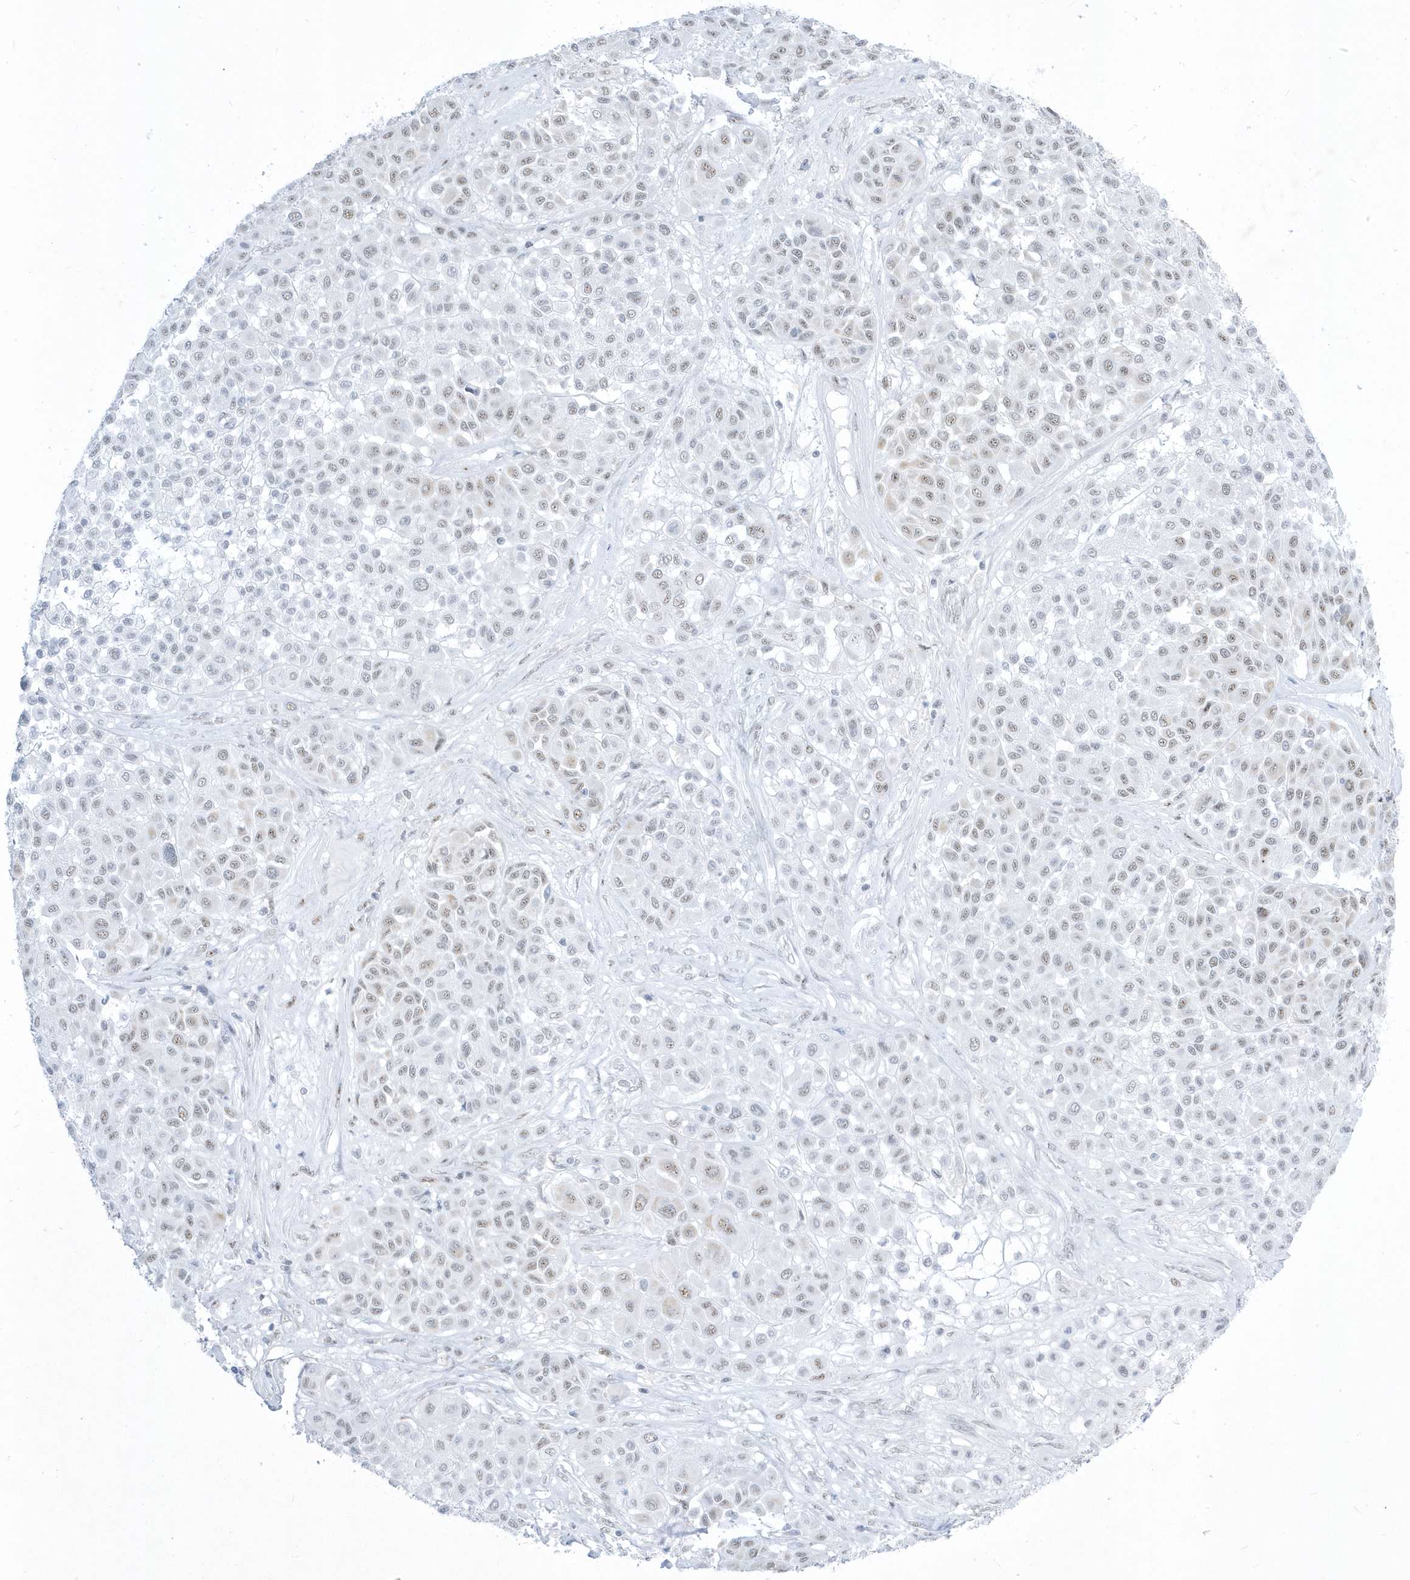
{"staining": {"intensity": "weak", "quantity": "<25%", "location": "nuclear"}, "tissue": "melanoma", "cell_type": "Tumor cells", "image_type": "cancer", "snomed": [{"axis": "morphology", "description": "Malignant melanoma, Metastatic site"}, {"axis": "topography", "description": "Soft tissue"}], "caption": "Tumor cells are negative for brown protein staining in melanoma.", "gene": "PLEKHN1", "patient": {"sex": "male", "age": 41}}